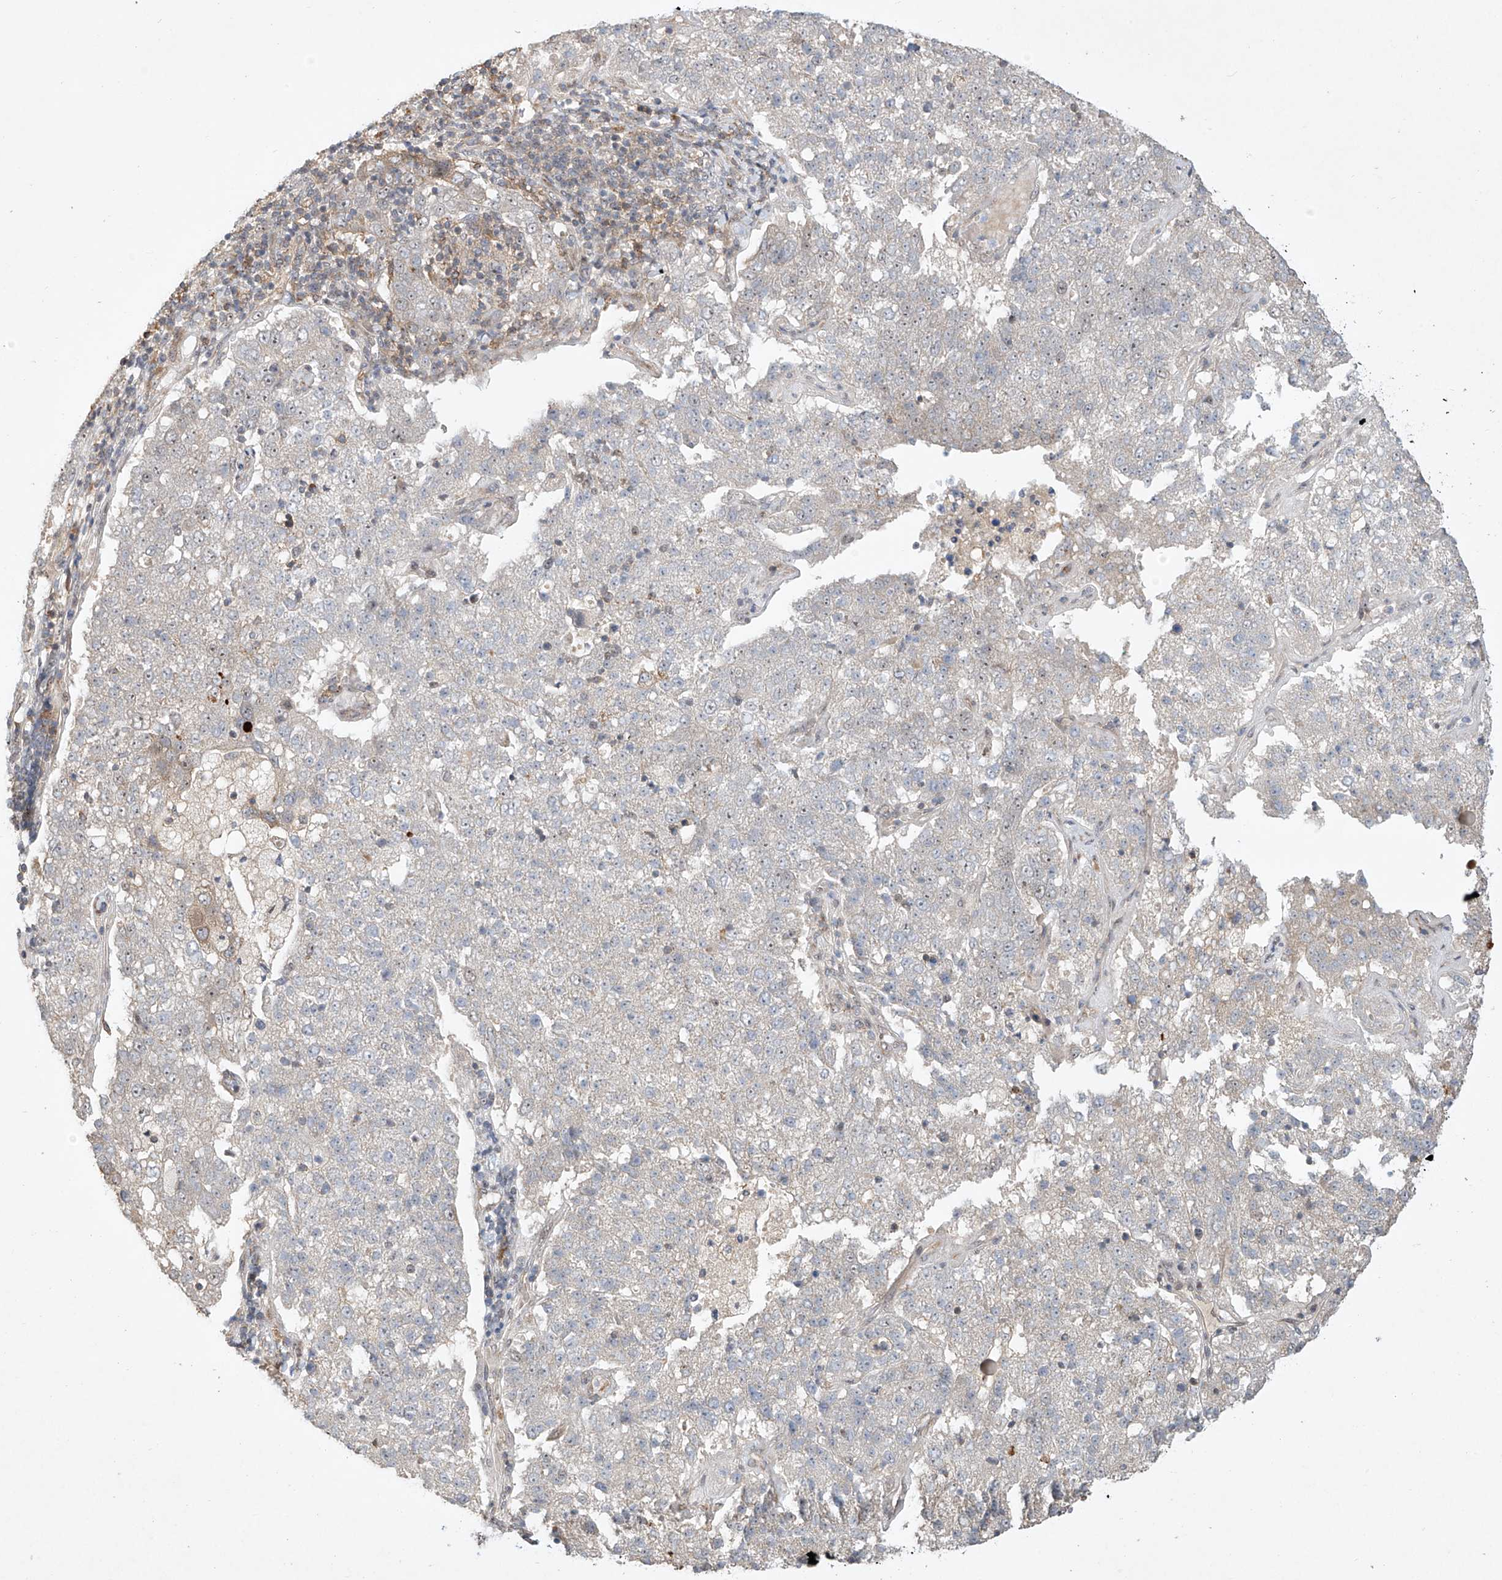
{"staining": {"intensity": "weak", "quantity": "<25%", "location": "cytoplasmic/membranous"}, "tissue": "pancreatic cancer", "cell_type": "Tumor cells", "image_type": "cancer", "snomed": [{"axis": "morphology", "description": "Adenocarcinoma, NOS"}, {"axis": "topography", "description": "Pancreas"}], "caption": "Human pancreatic adenocarcinoma stained for a protein using IHC shows no expression in tumor cells.", "gene": "TASP1", "patient": {"sex": "female", "age": 61}}